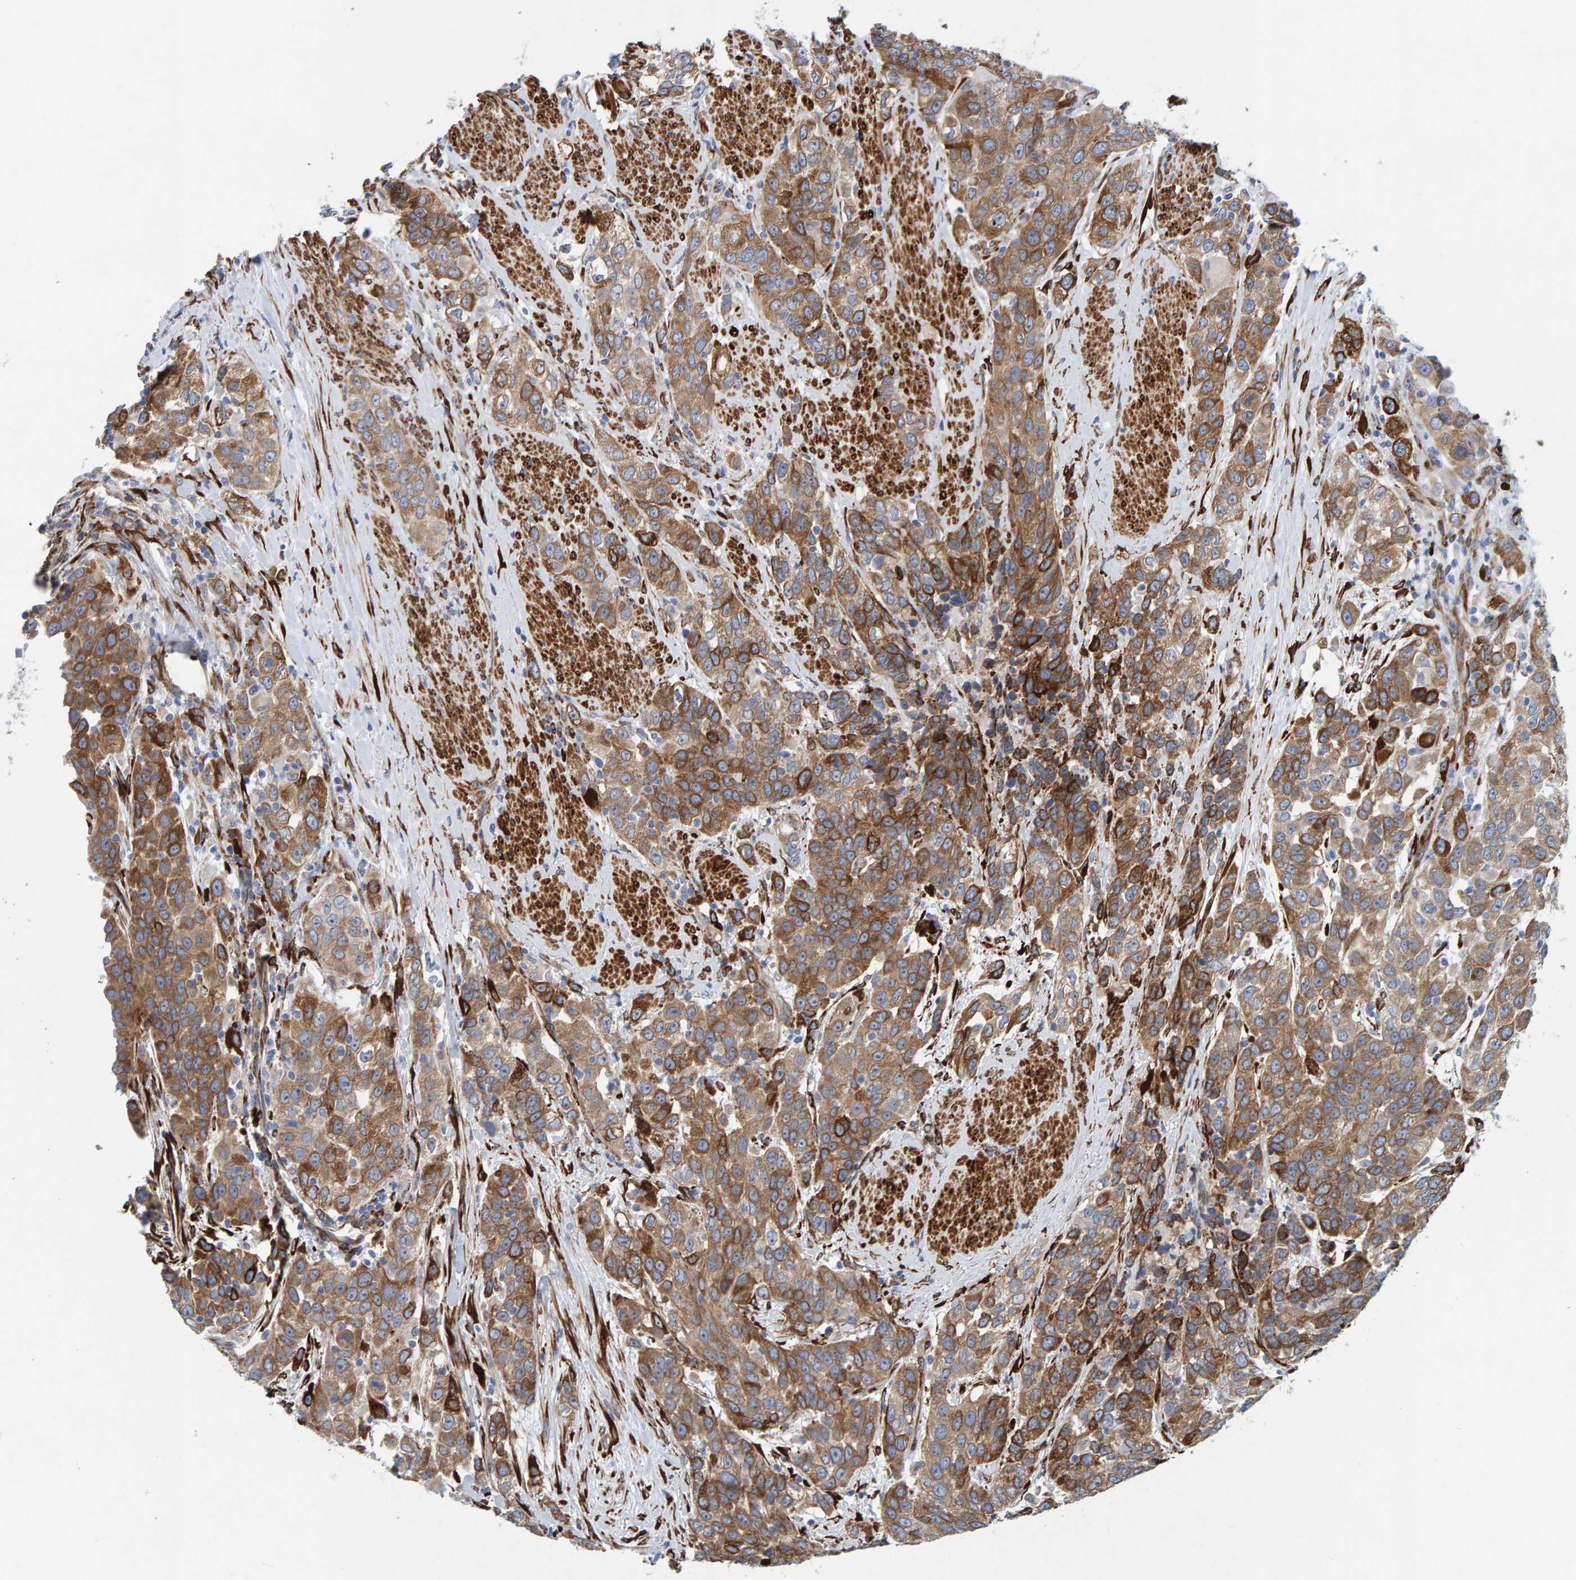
{"staining": {"intensity": "moderate", "quantity": ">75%", "location": "cytoplasmic/membranous"}, "tissue": "urothelial cancer", "cell_type": "Tumor cells", "image_type": "cancer", "snomed": [{"axis": "morphology", "description": "Urothelial carcinoma, High grade"}, {"axis": "topography", "description": "Urinary bladder"}], "caption": "There is medium levels of moderate cytoplasmic/membranous staining in tumor cells of urothelial carcinoma (high-grade), as demonstrated by immunohistochemical staining (brown color).", "gene": "MMP16", "patient": {"sex": "female", "age": 80}}